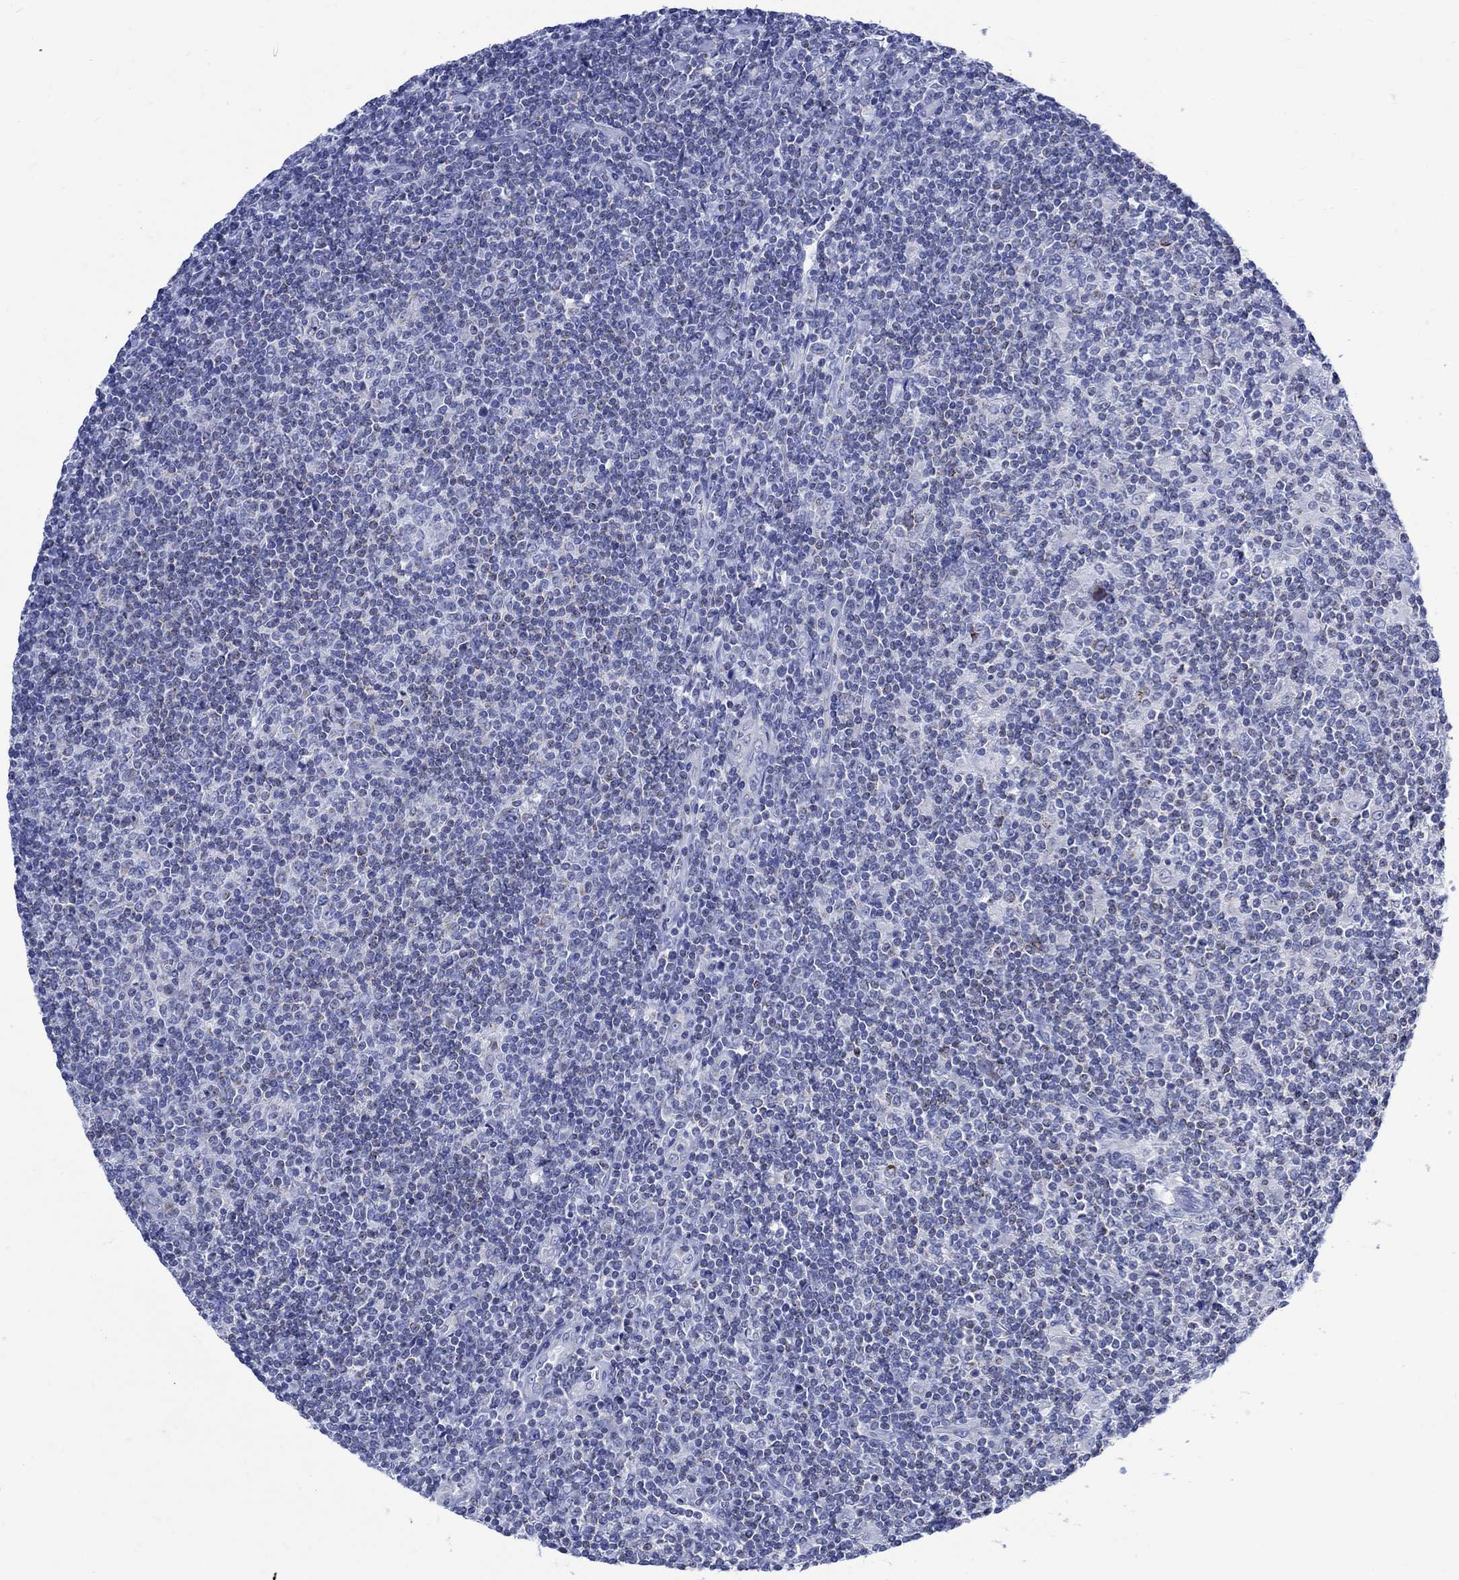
{"staining": {"intensity": "negative", "quantity": "none", "location": "none"}, "tissue": "lymphoma", "cell_type": "Tumor cells", "image_type": "cancer", "snomed": [{"axis": "morphology", "description": "Hodgkin's disease, NOS"}, {"axis": "topography", "description": "Lymph node"}], "caption": "IHC of human lymphoma reveals no positivity in tumor cells.", "gene": "CPLX2", "patient": {"sex": "male", "age": 40}}